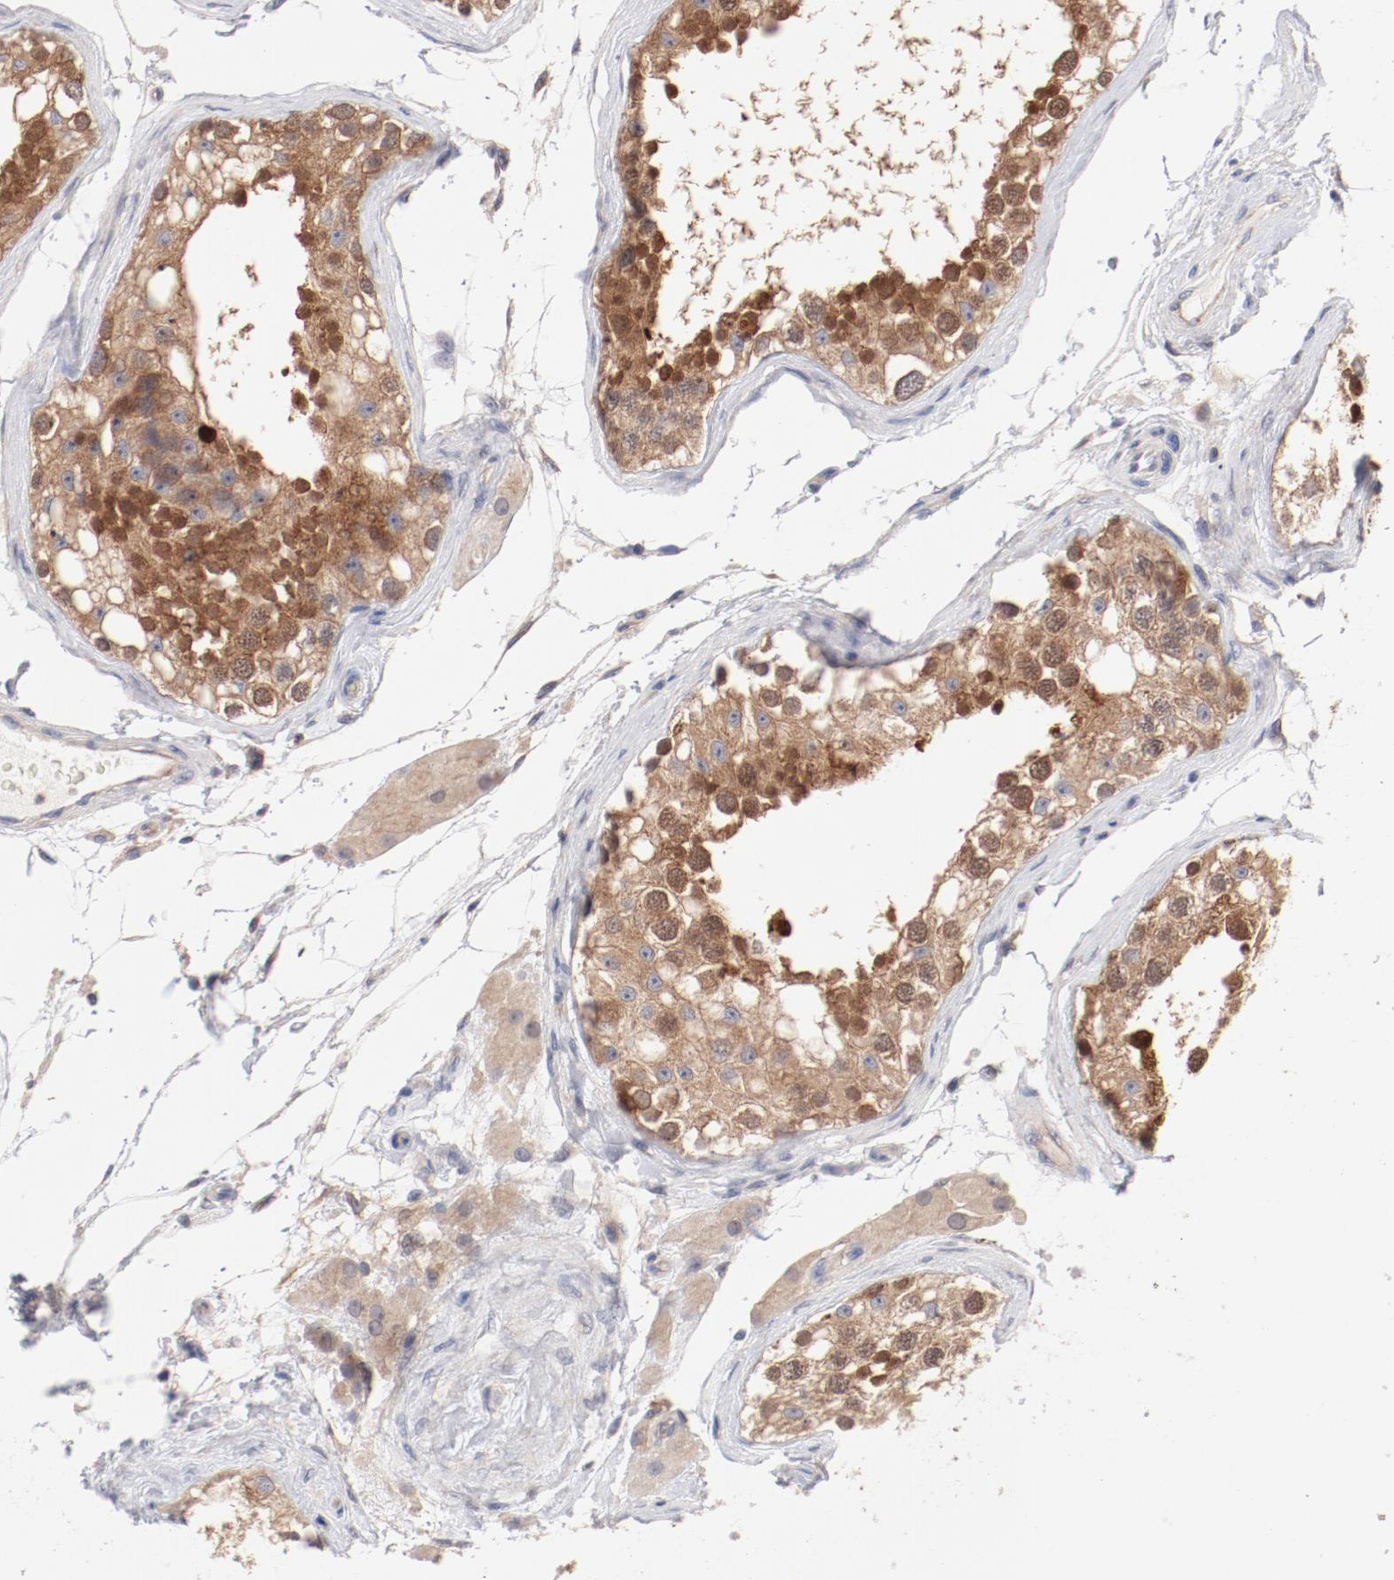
{"staining": {"intensity": "moderate", "quantity": ">75%", "location": "cytoplasmic/membranous,nuclear"}, "tissue": "testis", "cell_type": "Cells in seminiferous ducts", "image_type": "normal", "snomed": [{"axis": "morphology", "description": "Normal tissue, NOS"}, {"axis": "topography", "description": "Testis"}], "caption": "This micrograph exhibits IHC staining of benign human testis, with medium moderate cytoplasmic/membranous,nuclear staining in about >75% of cells in seminiferous ducts.", "gene": "SETD3", "patient": {"sex": "male", "age": 68}}